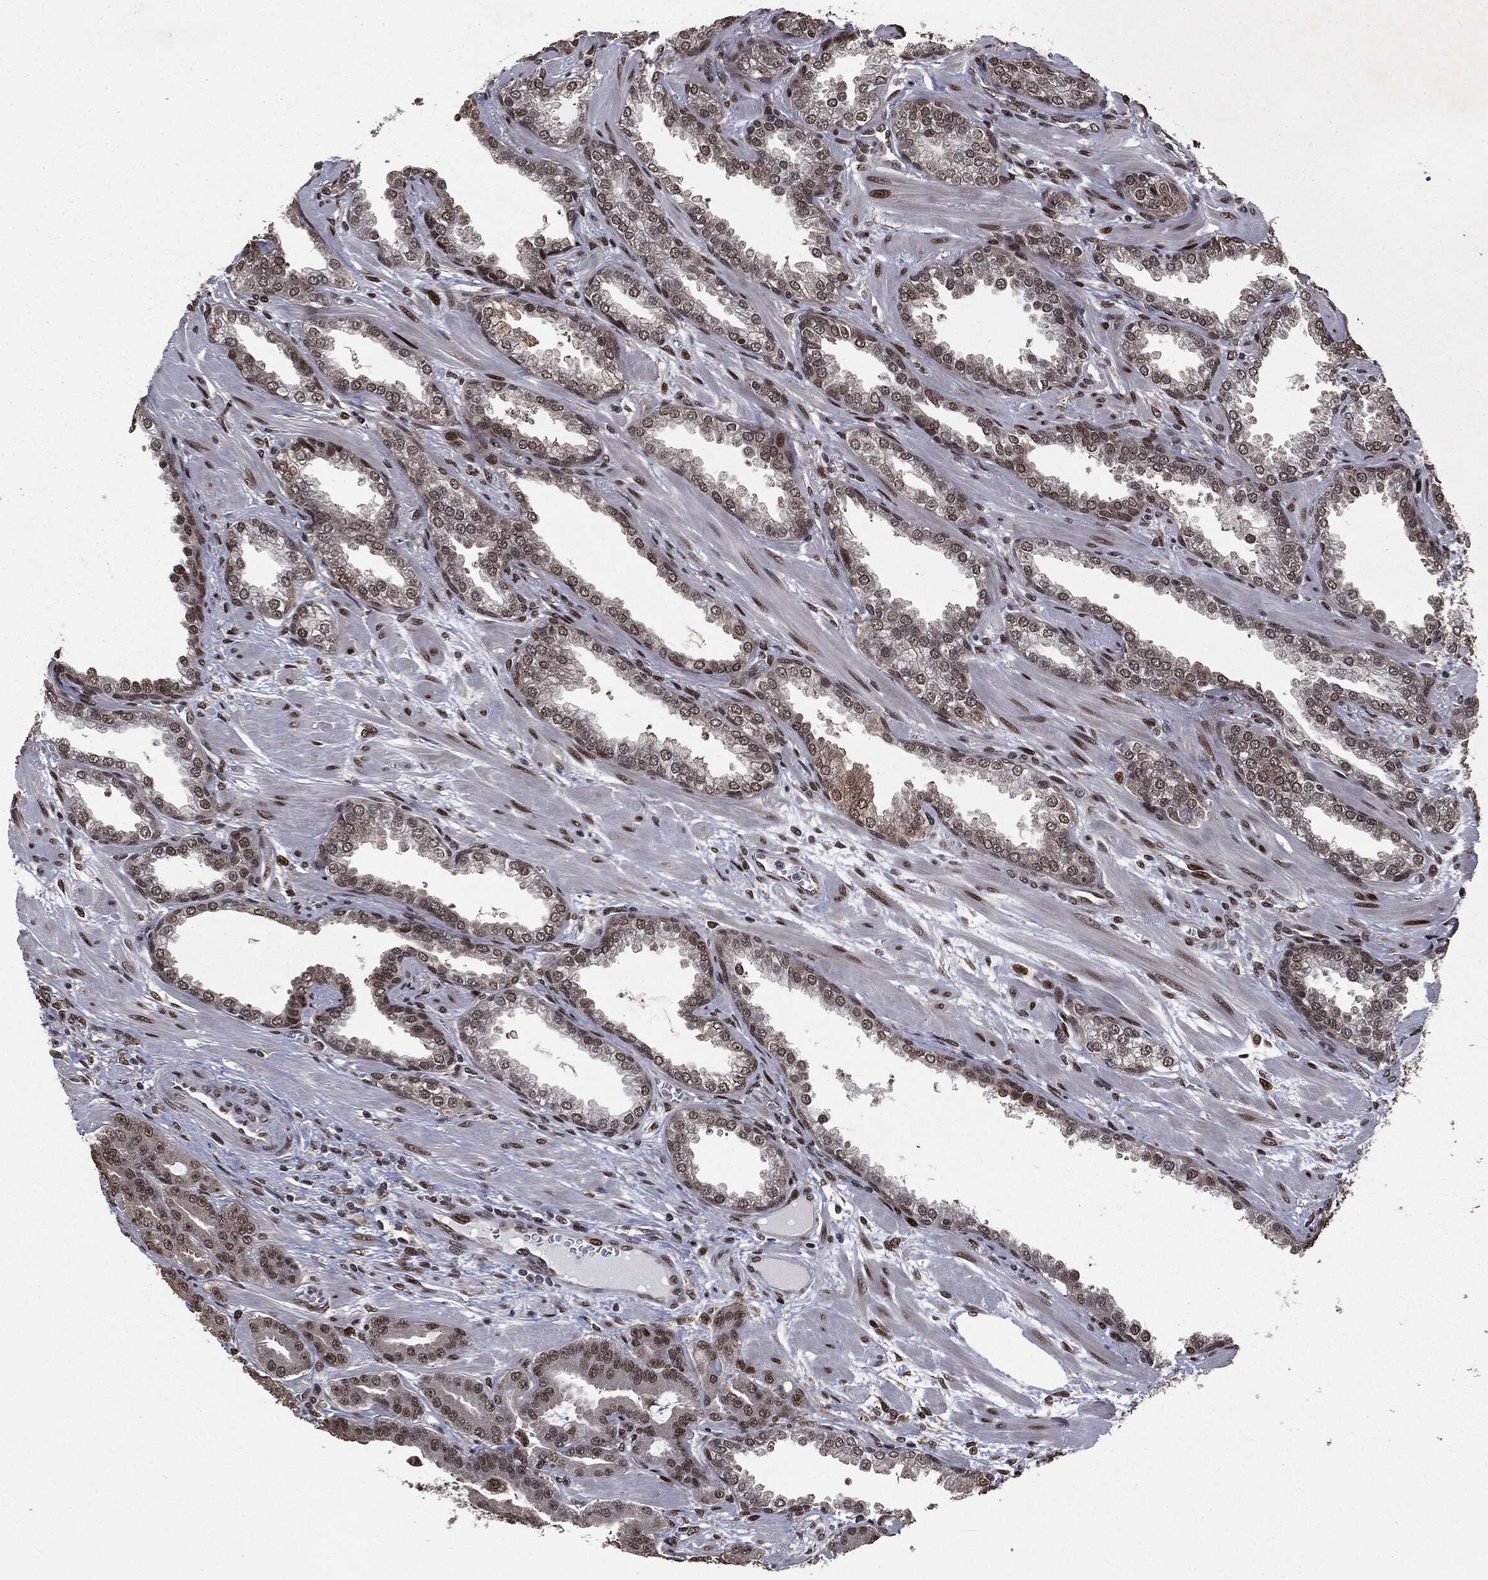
{"staining": {"intensity": "strong", "quantity": "25%-75%", "location": "nuclear"}, "tissue": "prostate cancer", "cell_type": "Tumor cells", "image_type": "cancer", "snomed": [{"axis": "morphology", "description": "Adenocarcinoma, High grade"}, {"axis": "topography", "description": "Prostate"}], "caption": "A high amount of strong nuclear expression is seen in about 25%-75% of tumor cells in prostate cancer (adenocarcinoma (high-grade)) tissue.", "gene": "DVL2", "patient": {"sex": "male", "age": 60}}